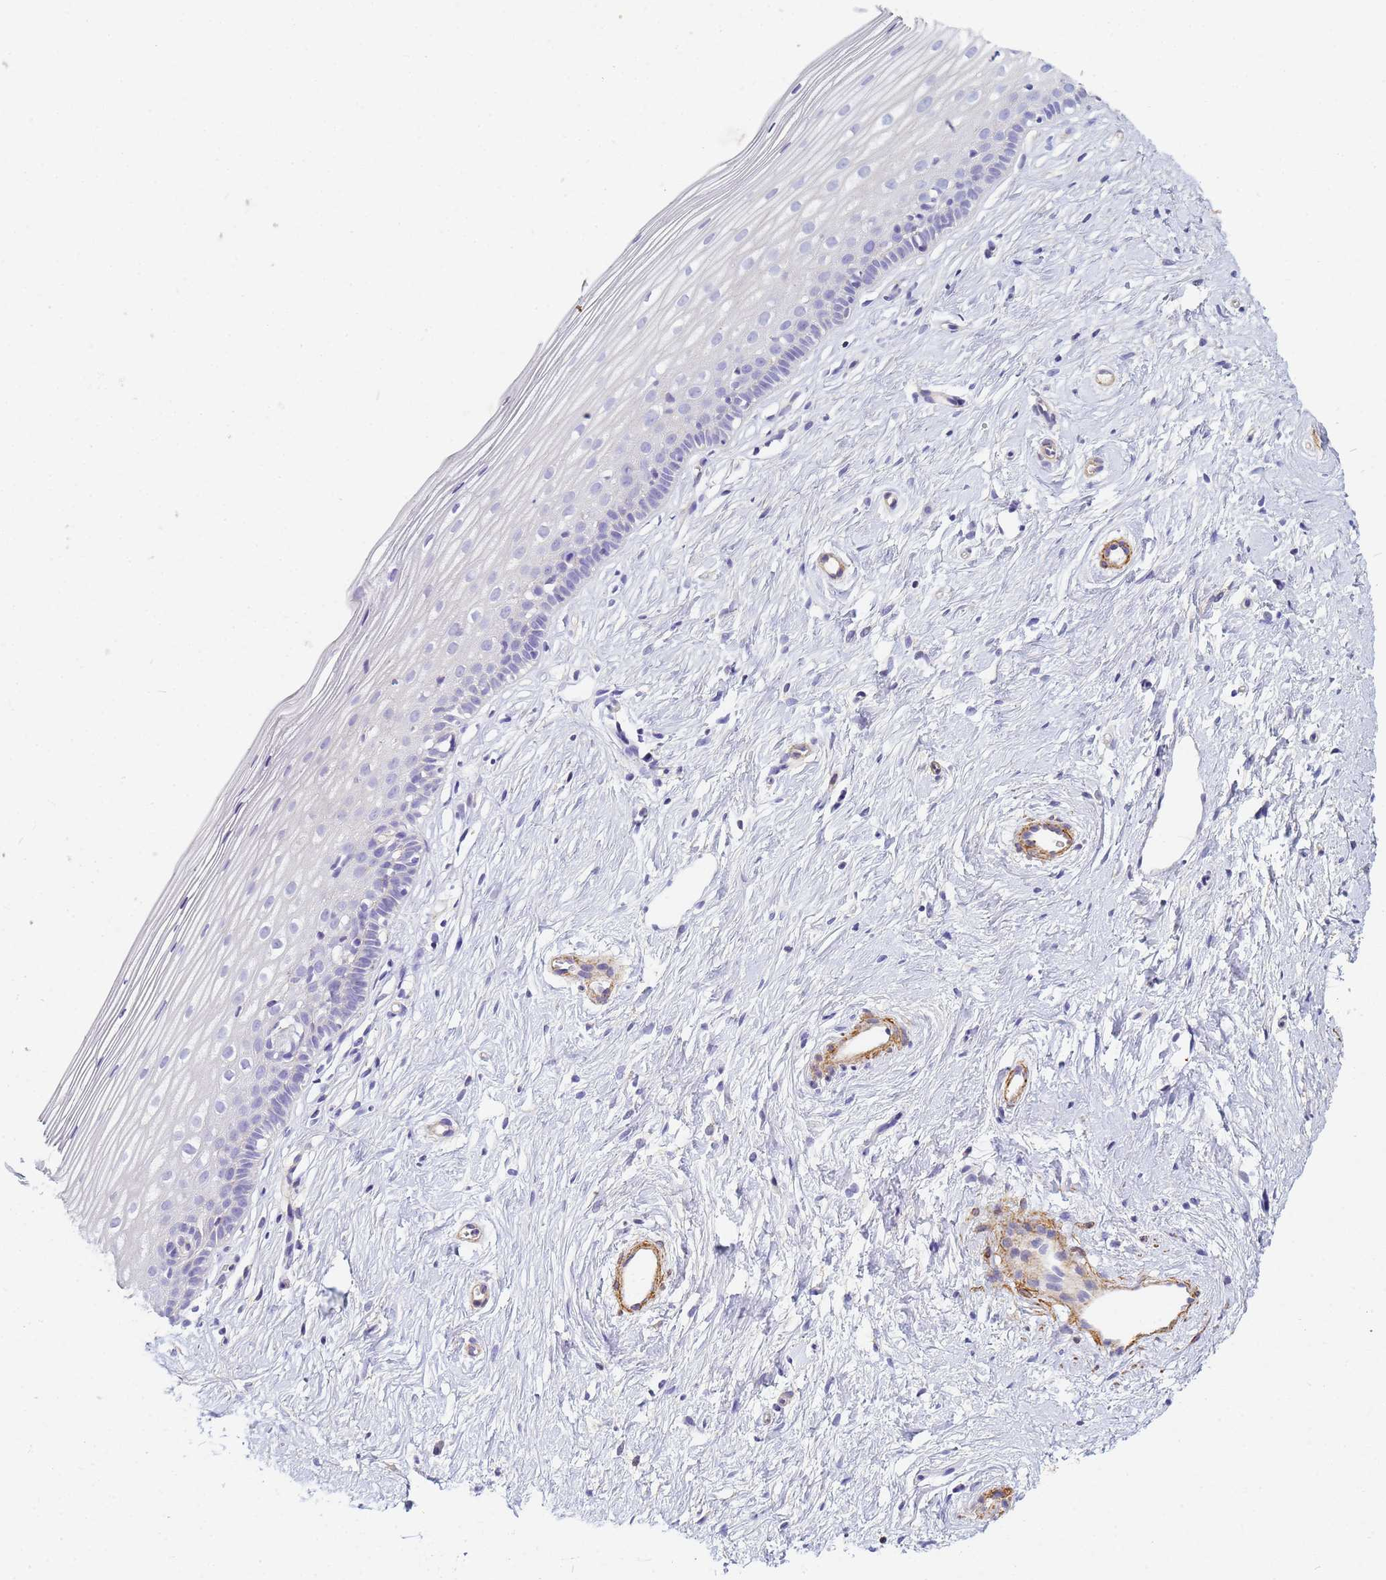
{"staining": {"intensity": "negative", "quantity": "none", "location": "none"}, "tissue": "cervix", "cell_type": "Glandular cells", "image_type": "normal", "snomed": [{"axis": "morphology", "description": "Normal tissue, NOS"}, {"axis": "topography", "description": "Cervix"}], "caption": "Immunohistochemistry (IHC) micrograph of unremarkable cervix: human cervix stained with DAB (3,3'-diaminobenzidine) displays no significant protein expression in glandular cells.", "gene": "TPM1", "patient": {"sex": "female", "age": 40}}